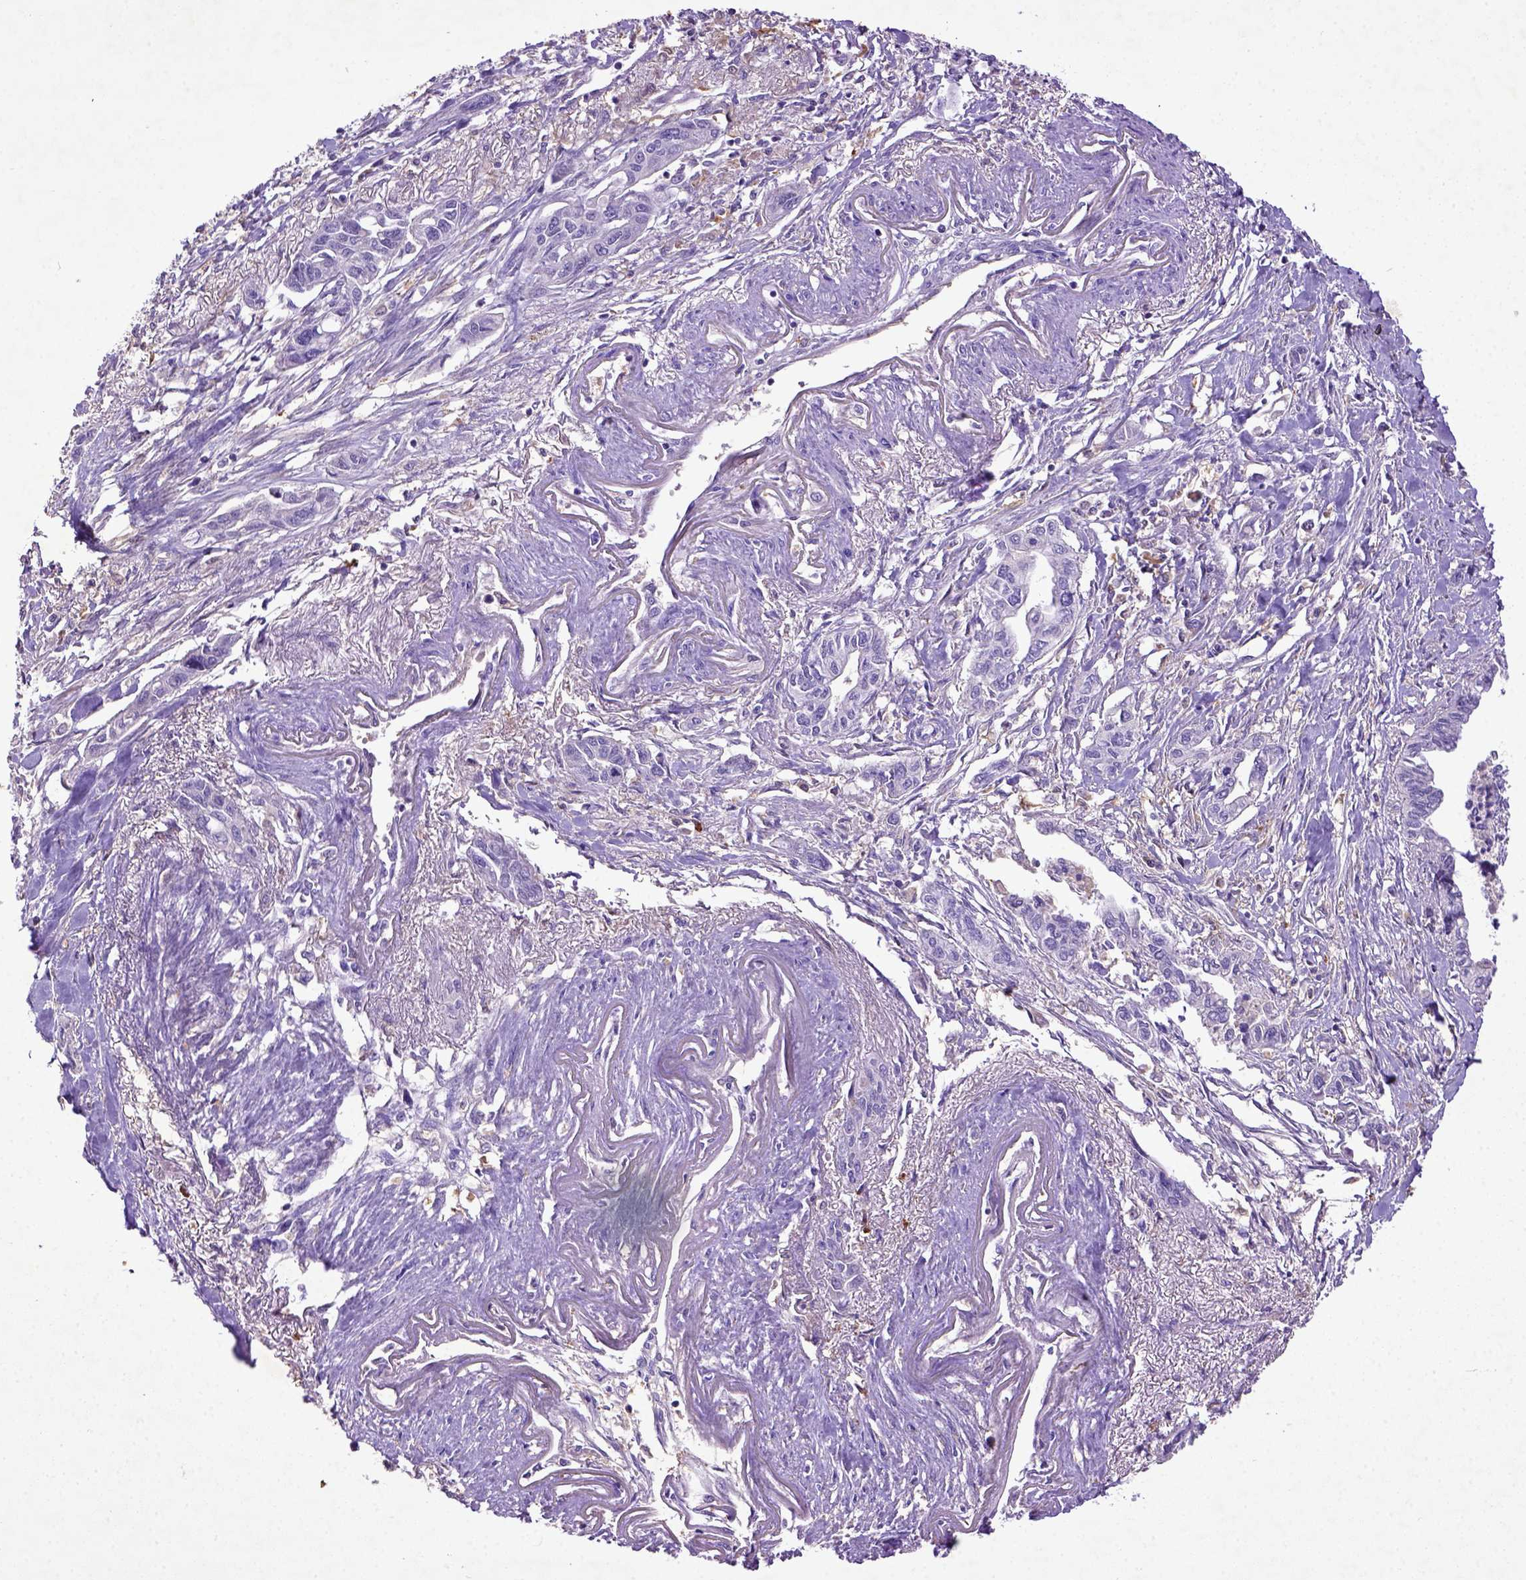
{"staining": {"intensity": "negative", "quantity": "none", "location": "none"}, "tissue": "pancreatic cancer", "cell_type": "Tumor cells", "image_type": "cancer", "snomed": [{"axis": "morphology", "description": "Adenocarcinoma, NOS"}, {"axis": "topography", "description": "Pancreas"}], "caption": "There is no significant staining in tumor cells of pancreatic cancer.", "gene": "DEPDC1B", "patient": {"sex": "male", "age": 60}}